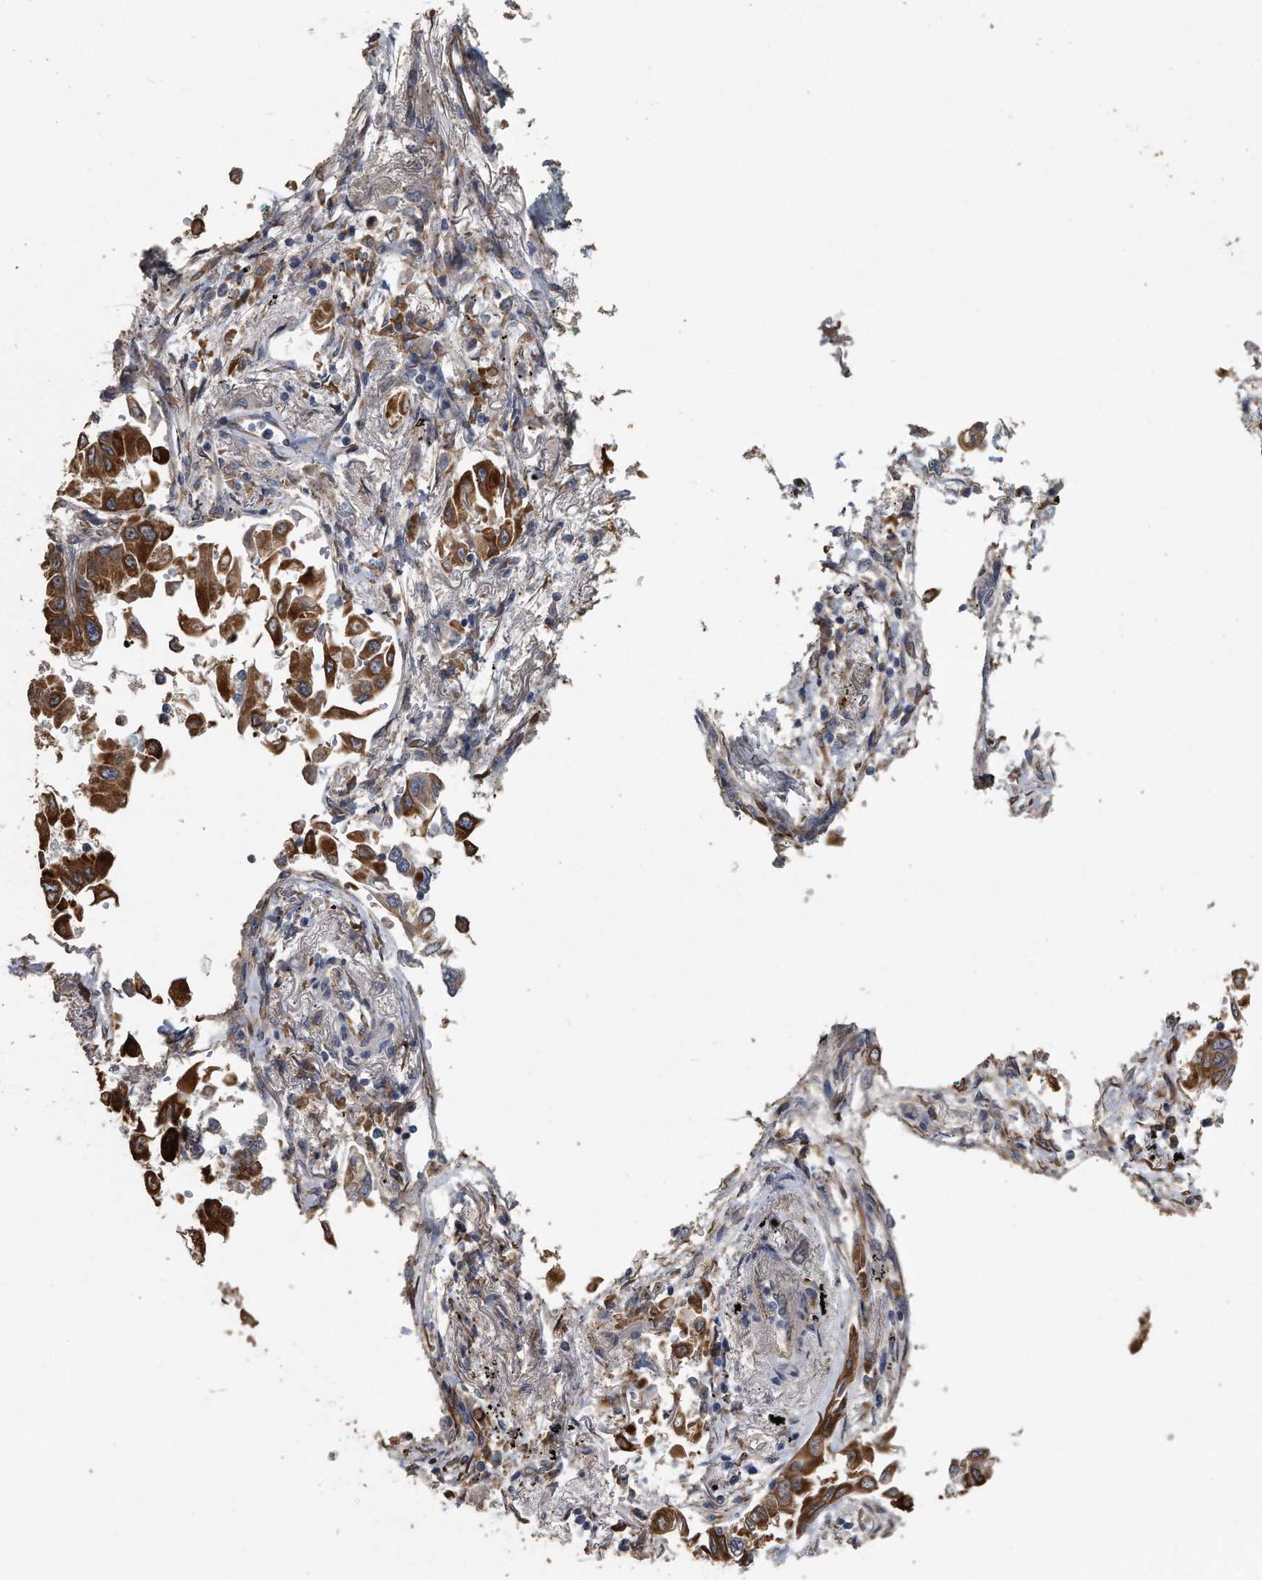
{"staining": {"intensity": "moderate", "quantity": ">75%", "location": "cytoplasmic/membranous"}, "tissue": "lung cancer", "cell_type": "Tumor cells", "image_type": "cancer", "snomed": [{"axis": "morphology", "description": "Adenocarcinoma, NOS"}, {"axis": "topography", "description": "Lung"}], "caption": "DAB (3,3'-diaminobenzidine) immunohistochemical staining of human lung adenocarcinoma exhibits moderate cytoplasmic/membranous protein expression in approximately >75% of tumor cells. (Brightfield microscopy of DAB IHC at high magnification).", "gene": "PCLO", "patient": {"sex": "female", "age": 67}}